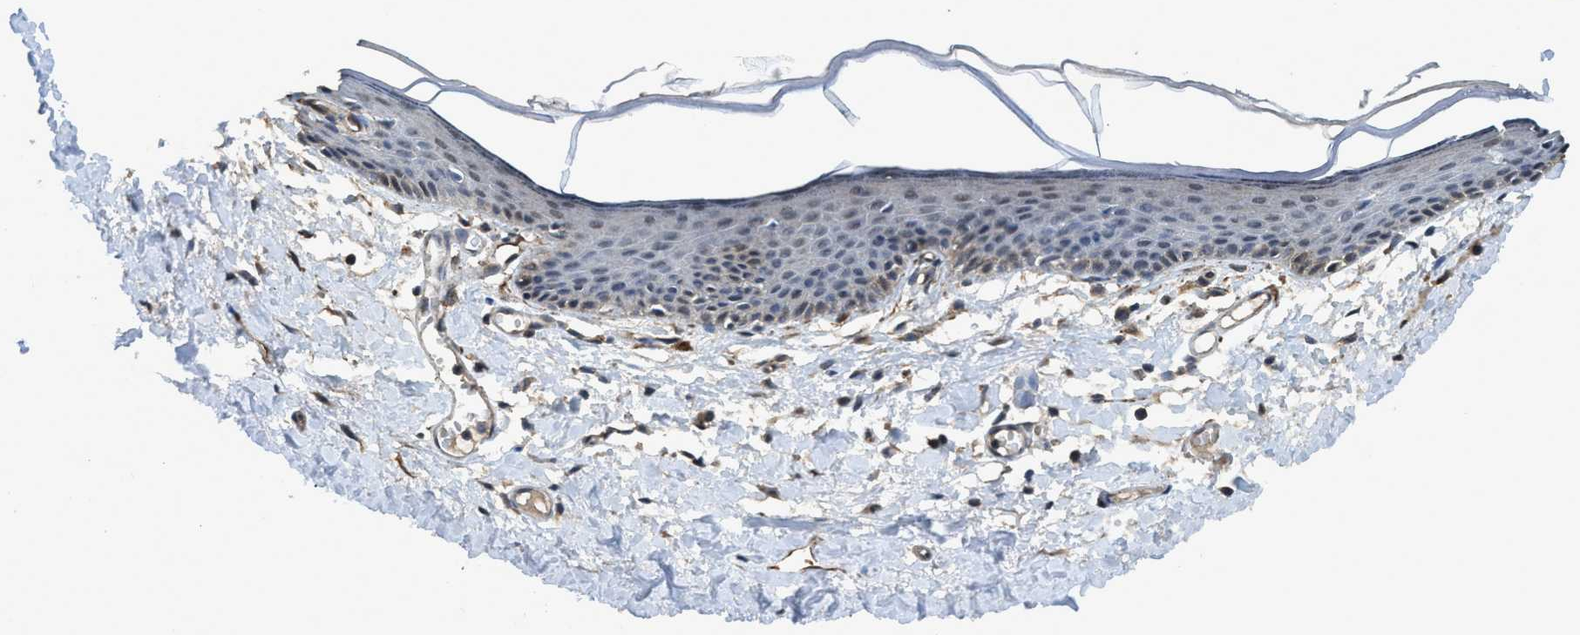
{"staining": {"intensity": "weak", "quantity": "<25%", "location": "cytoplasmic/membranous"}, "tissue": "skin", "cell_type": "Epidermal cells", "image_type": "normal", "snomed": [{"axis": "morphology", "description": "Normal tissue, NOS"}, {"axis": "topography", "description": "Vulva"}], "caption": "An immunohistochemistry image of unremarkable skin is shown. There is no staining in epidermal cells of skin. (Stains: DAB IHC with hematoxylin counter stain, Microscopy: brightfield microscopy at high magnification).", "gene": "SYNM", "patient": {"sex": "female", "age": 54}}